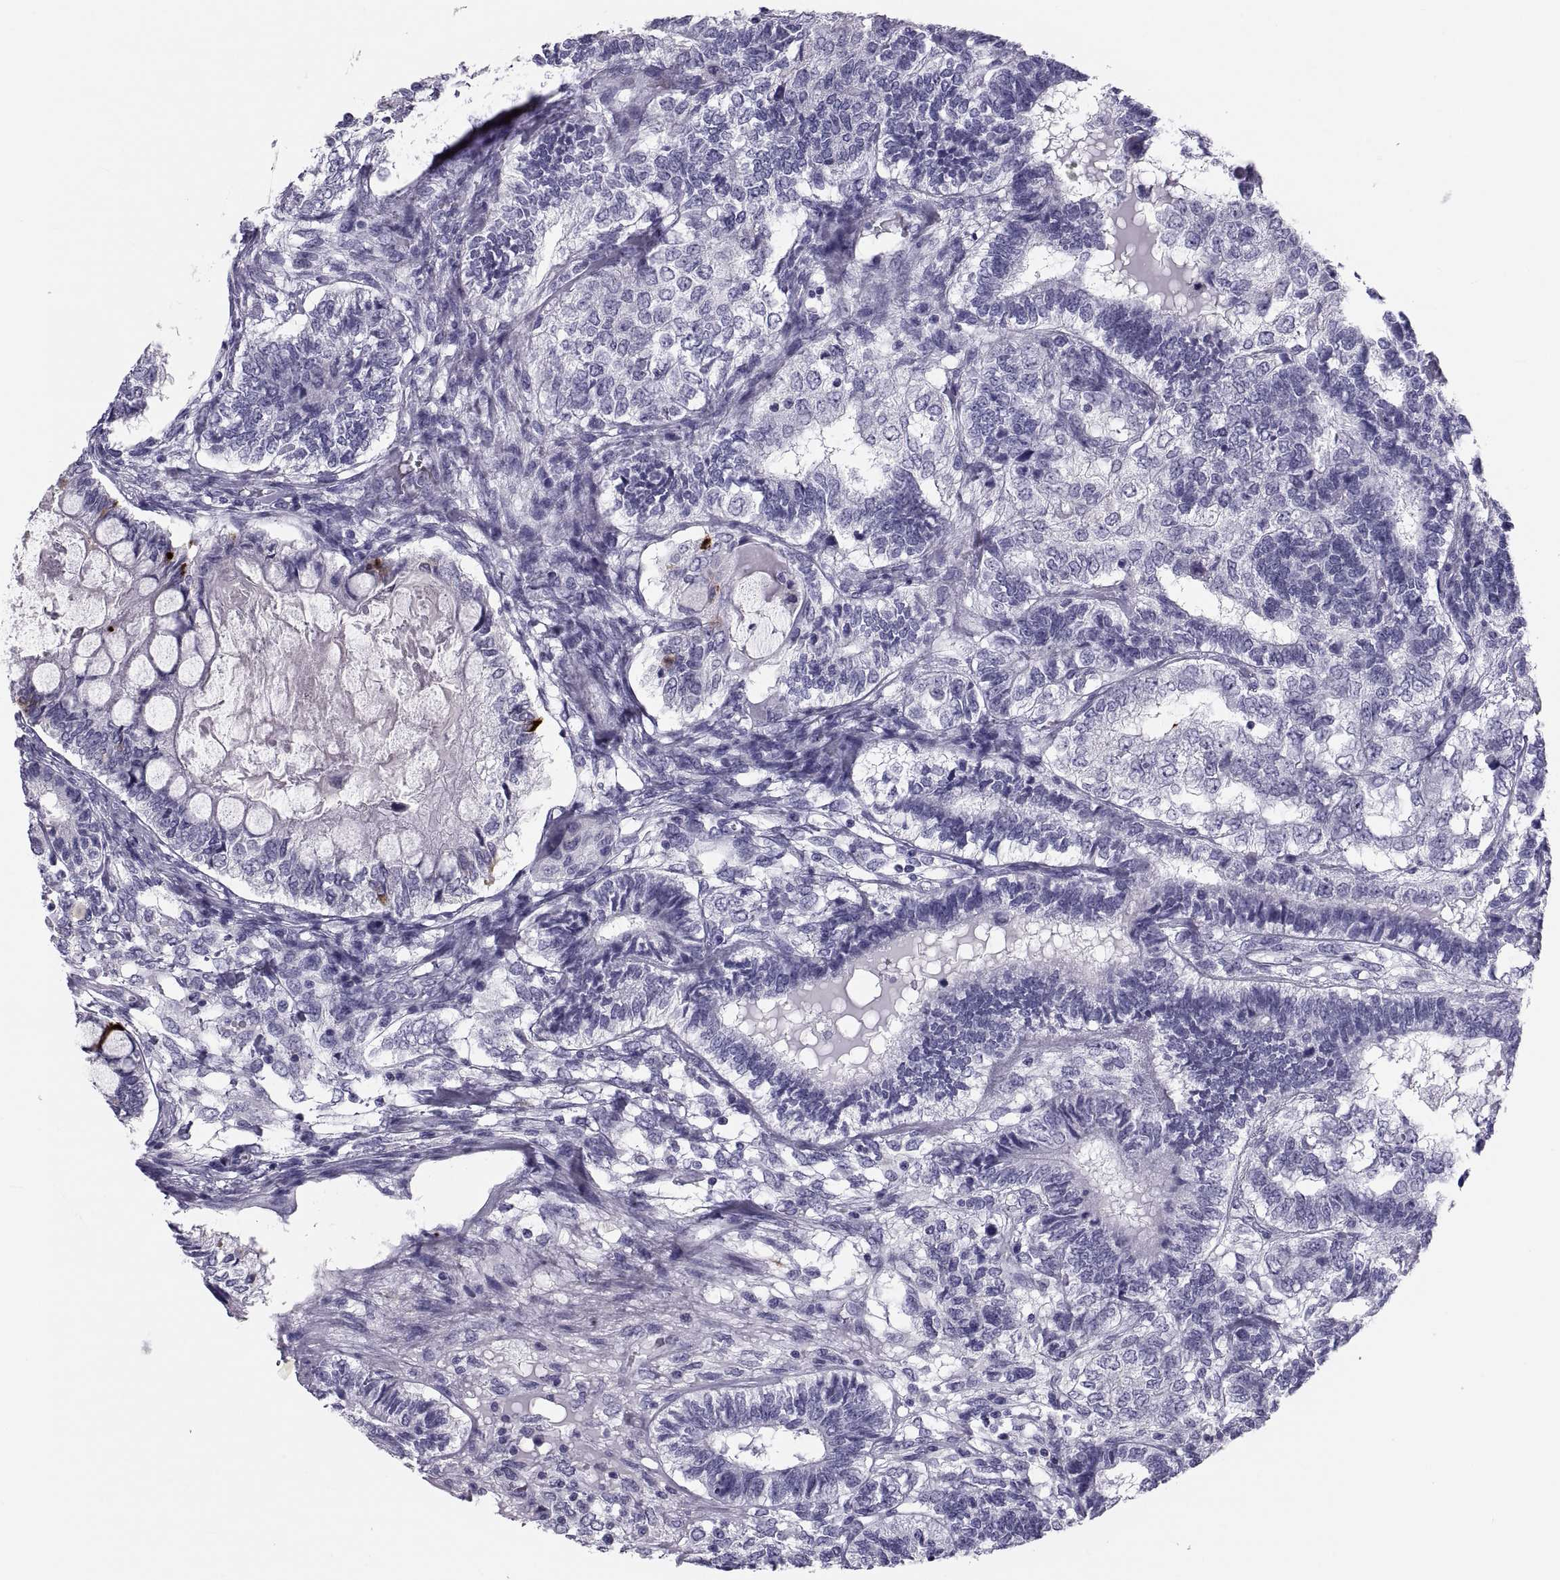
{"staining": {"intensity": "negative", "quantity": "none", "location": "none"}, "tissue": "testis cancer", "cell_type": "Tumor cells", "image_type": "cancer", "snomed": [{"axis": "morphology", "description": "Seminoma, NOS"}, {"axis": "morphology", "description": "Carcinoma, Embryonal, NOS"}, {"axis": "topography", "description": "Testis"}], "caption": "Tumor cells are negative for brown protein staining in seminoma (testis).", "gene": "DEFB129", "patient": {"sex": "male", "age": 41}}